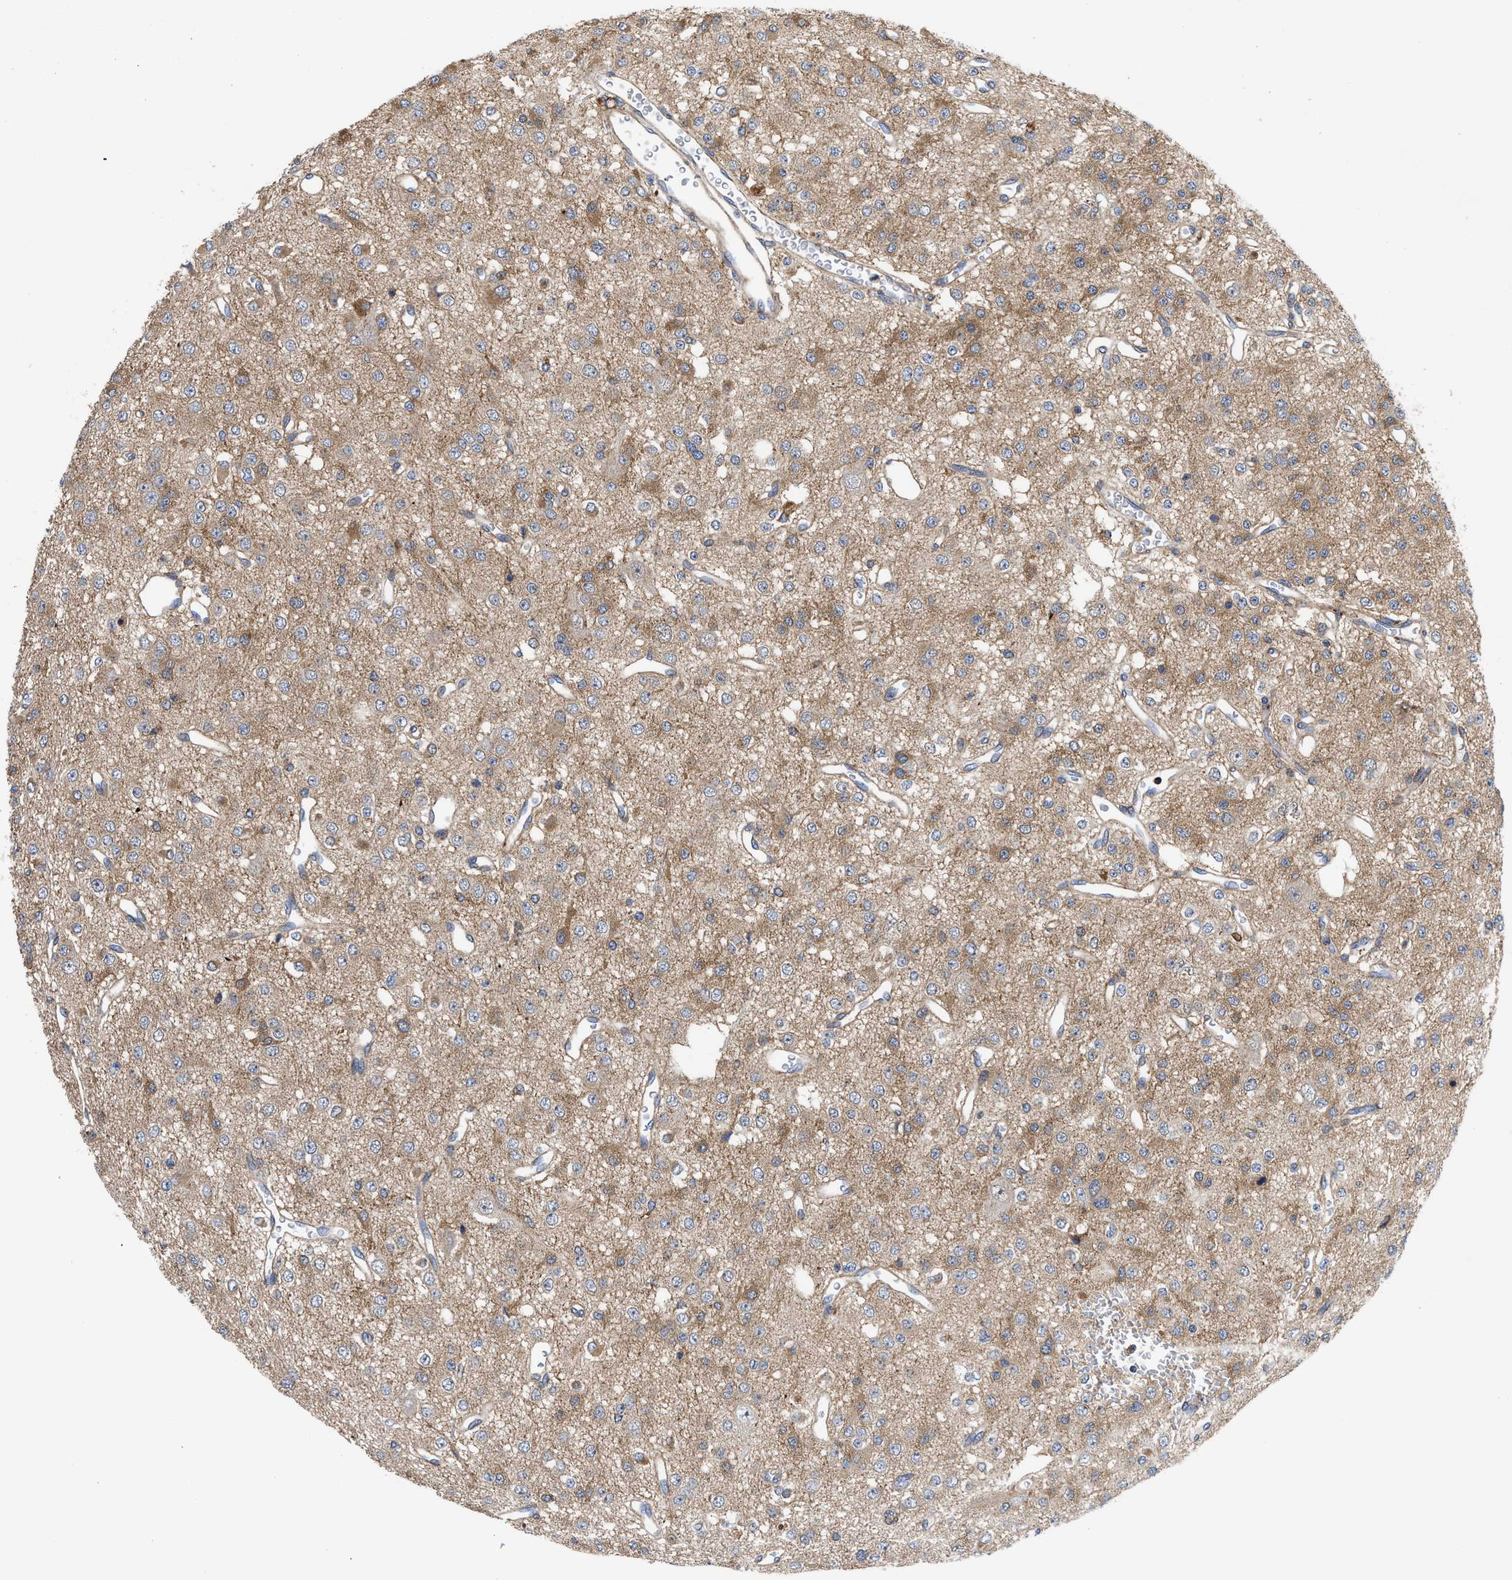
{"staining": {"intensity": "weak", "quantity": ">75%", "location": "cytoplasmic/membranous"}, "tissue": "glioma", "cell_type": "Tumor cells", "image_type": "cancer", "snomed": [{"axis": "morphology", "description": "Glioma, malignant, Low grade"}, {"axis": "topography", "description": "Brain"}], "caption": "Low-grade glioma (malignant) stained for a protein (brown) exhibits weak cytoplasmic/membranous positive positivity in approximately >75% of tumor cells.", "gene": "SPAST", "patient": {"sex": "male", "age": 38}}